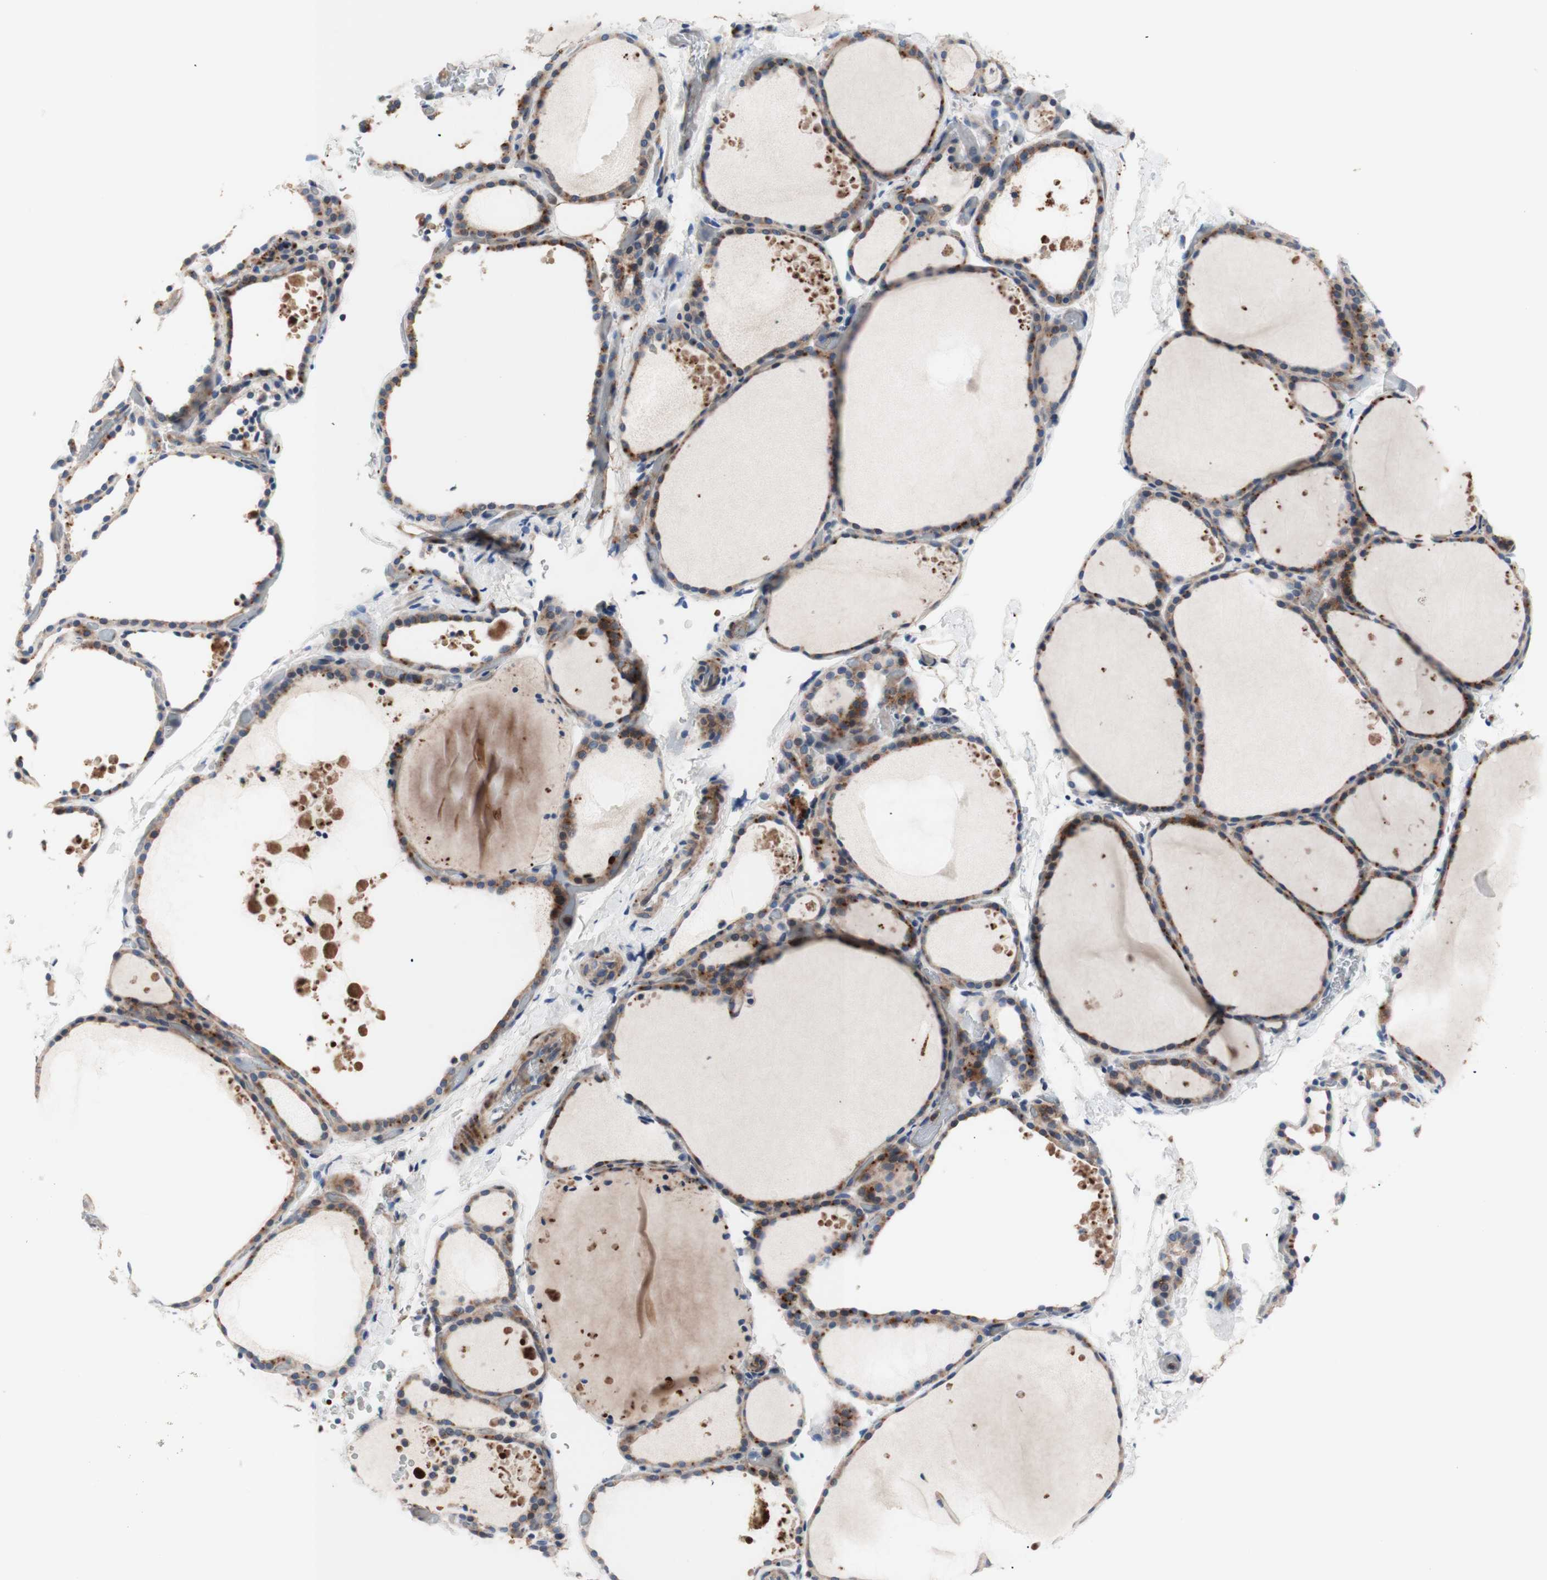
{"staining": {"intensity": "moderate", "quantity": "<25%", "location": "cytoplasmic/membranous"}, "tissue": "thyroid gland", "cell_type": "Glandular cells", "image_type": "normal", "snomed": [{"axis": "morphology", "description": "Normal tissue, NOS"}, {"axis": "topography", "description": "Thyroid gland"}], "caption": "Immunohistochemistry (IHC) image of normal human thyroid gland stained for a protein (brown), which exhibits low levels of moderate cytoplasmic/membranous expression in about <25% of glandular cells.", "gene": "CDON", "patient": {"sex": "female", "age": 44}}